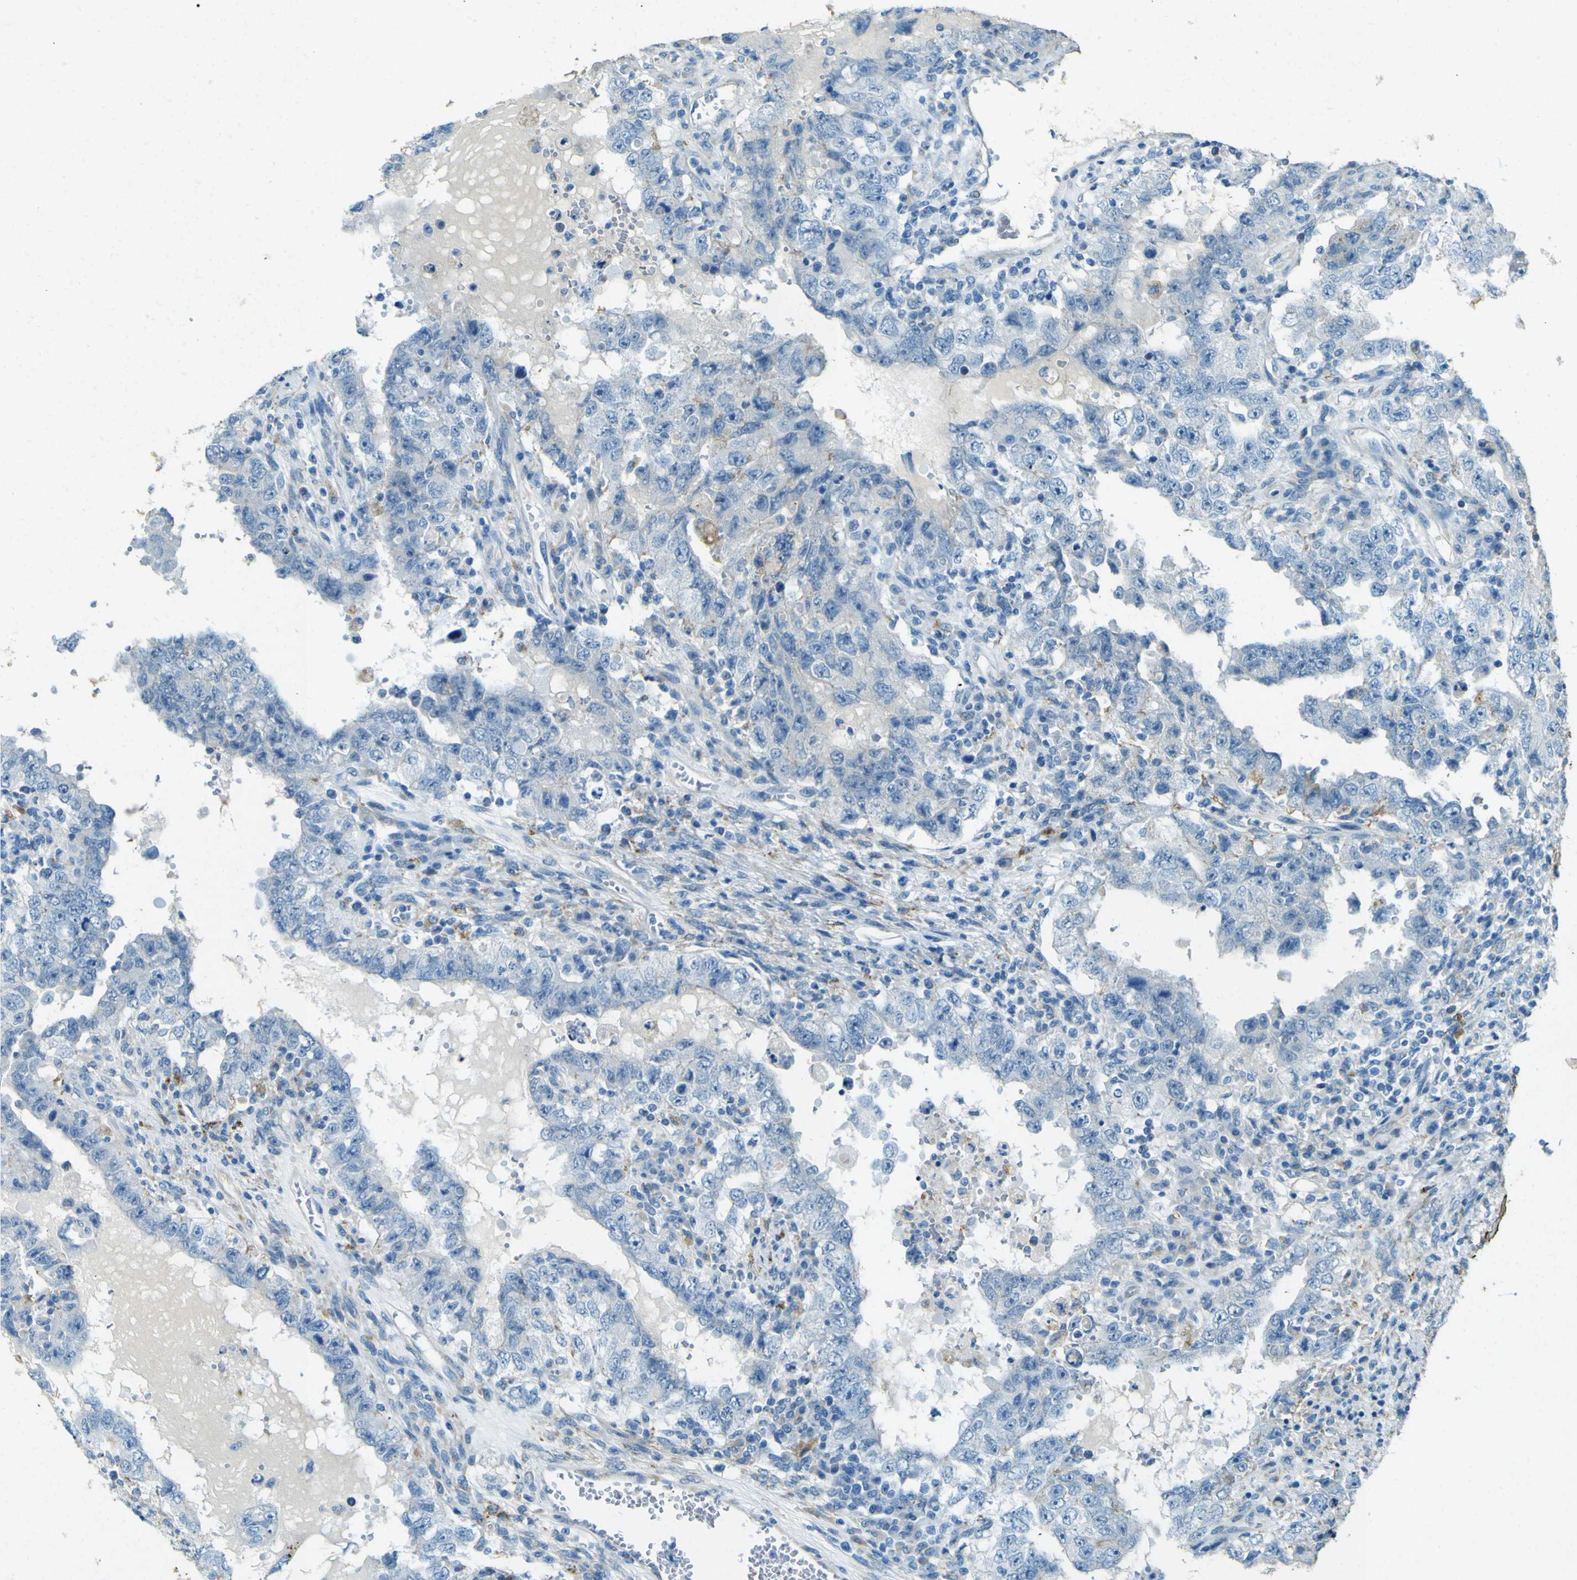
{"staining": {"intensity": "negative", "quantity": "none", "location": "none"}, "tissue": "testis cancer", "cell_type": "Tumor cells", "image_type": "cancer", "snomed": [{"axis": "morphology", "description": "Carcinoma, Embryonal, NOS"}, {"axis": "topography", "description": "Testis"}], "caption": "This is an immunohistochemistry photomicrograph of human testis cancer. There is no expression in tumor cells.", "gene": "PDE9A", "patient": {"sex": "male", "age": 26}}